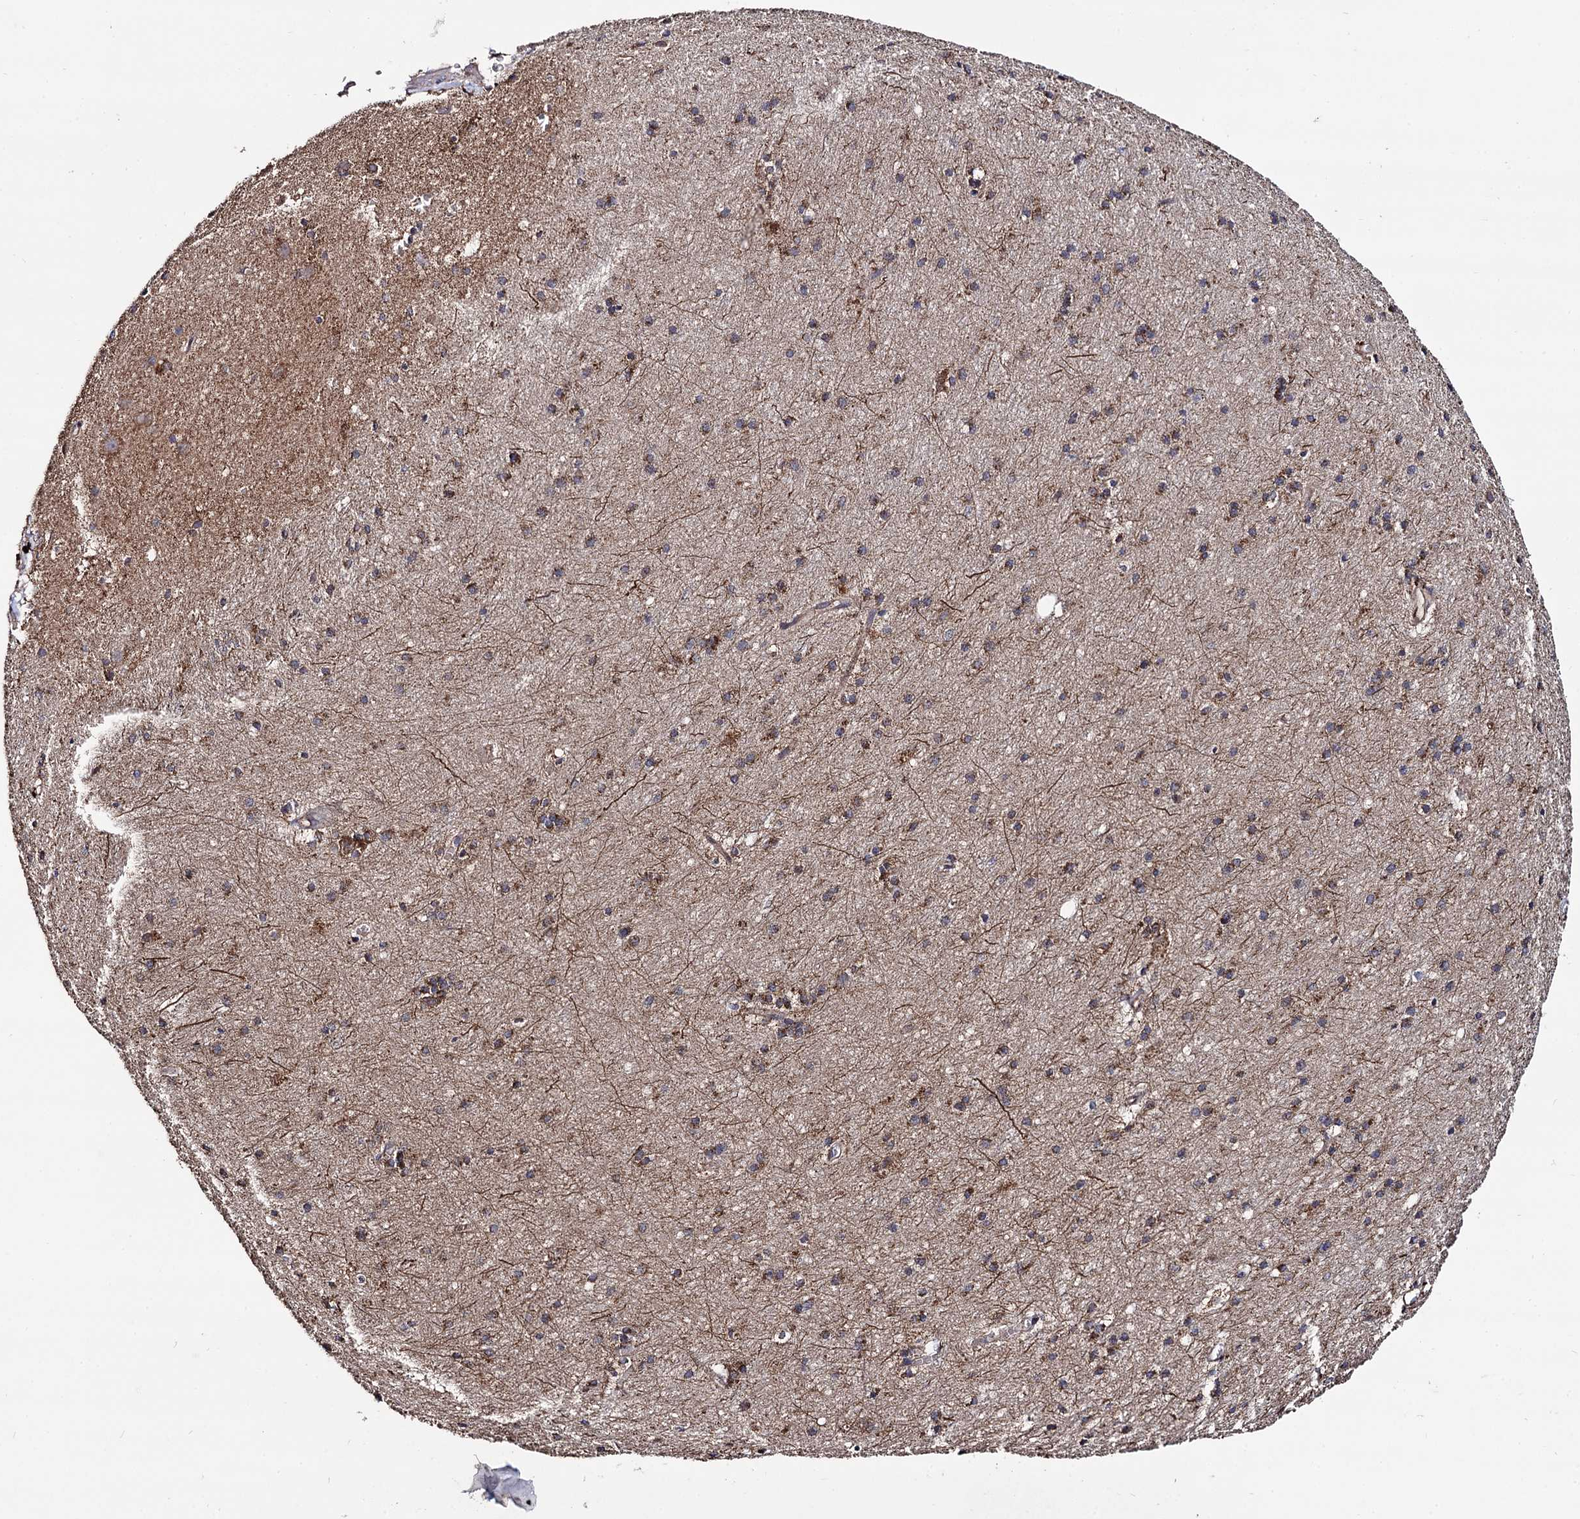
{"staining": {"intensity": "moderate", "quantity": "25%-75%", "location": "cytoplasmic/membranous"}, "tissue": "cerebral cortex", "cell_type": "Endothelial cells", "image_type": "normal", "snomed": [{"axis": "morphology", "description": "Normal tissue, NOS"}, {"axis": "topography", "description": "Cerebral cortex"}], "caption": "A histopathology image of cerebral cortex stained for a protein demonstrates moderate cytoplasmic/membranous brown staining in endothelial cells.", "gene": "IQCH", "patient": {"sex": "male", "age": 54}}